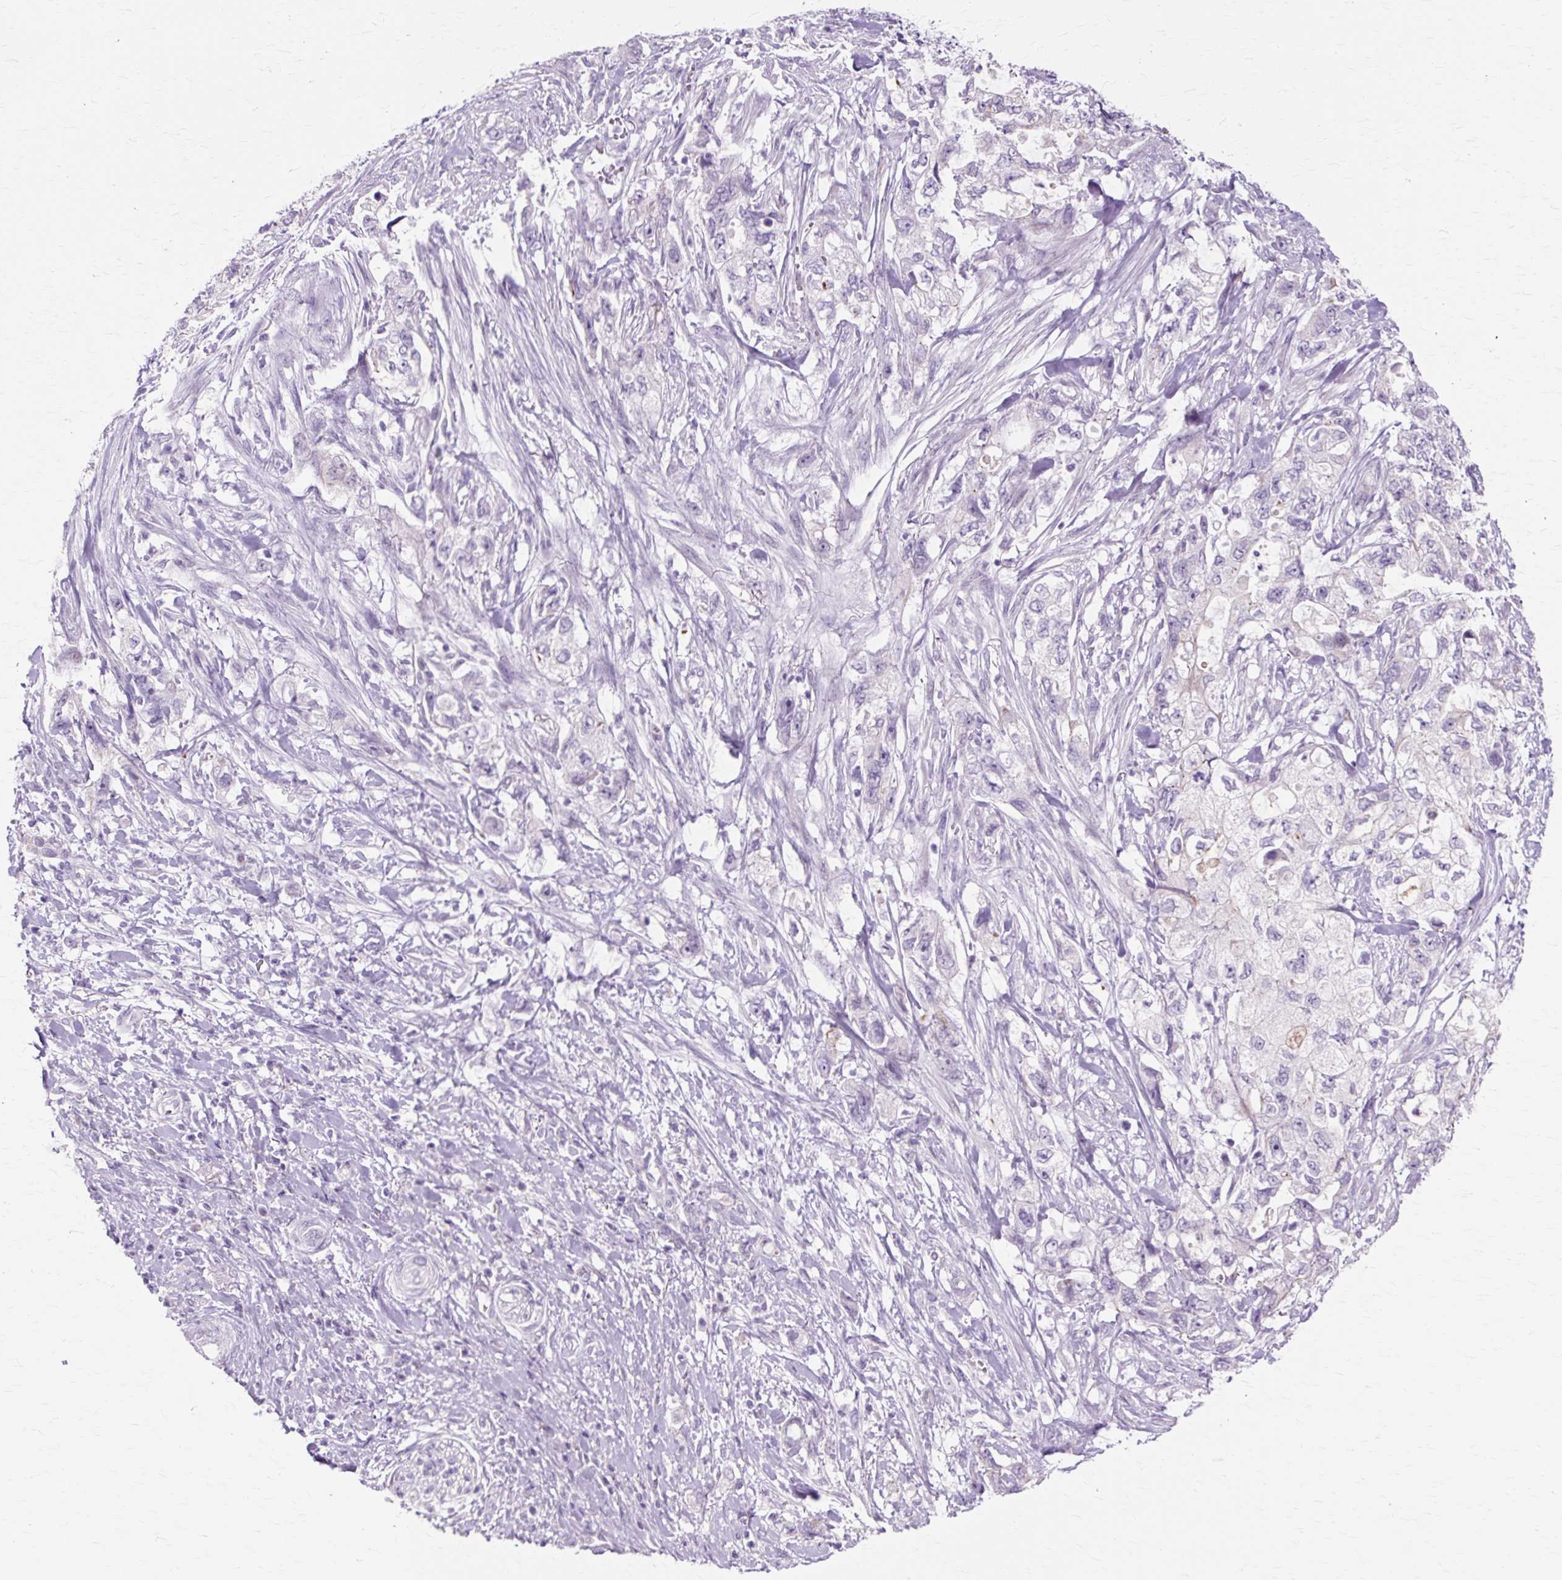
{"staining": {"intensity": "negative", "quantity": "none", "location": "none"}, "tissue": "pancreatic cancer", "cell_type": "Tumor cells", "image_type": "cancer", "snomed": [{"axis": "morphology", "description": "Adenocarcinoma, NOS"}, {"axis": "topography", "description": "Pancreas"}], "caption": "This is an immunohistochemistry (IHC) histopathology image of pancreatic adenocarcinoma. There is no positivity in tumor cells.", "gene": "IRX2", "patient": {"sex": "female", "age": 73}}